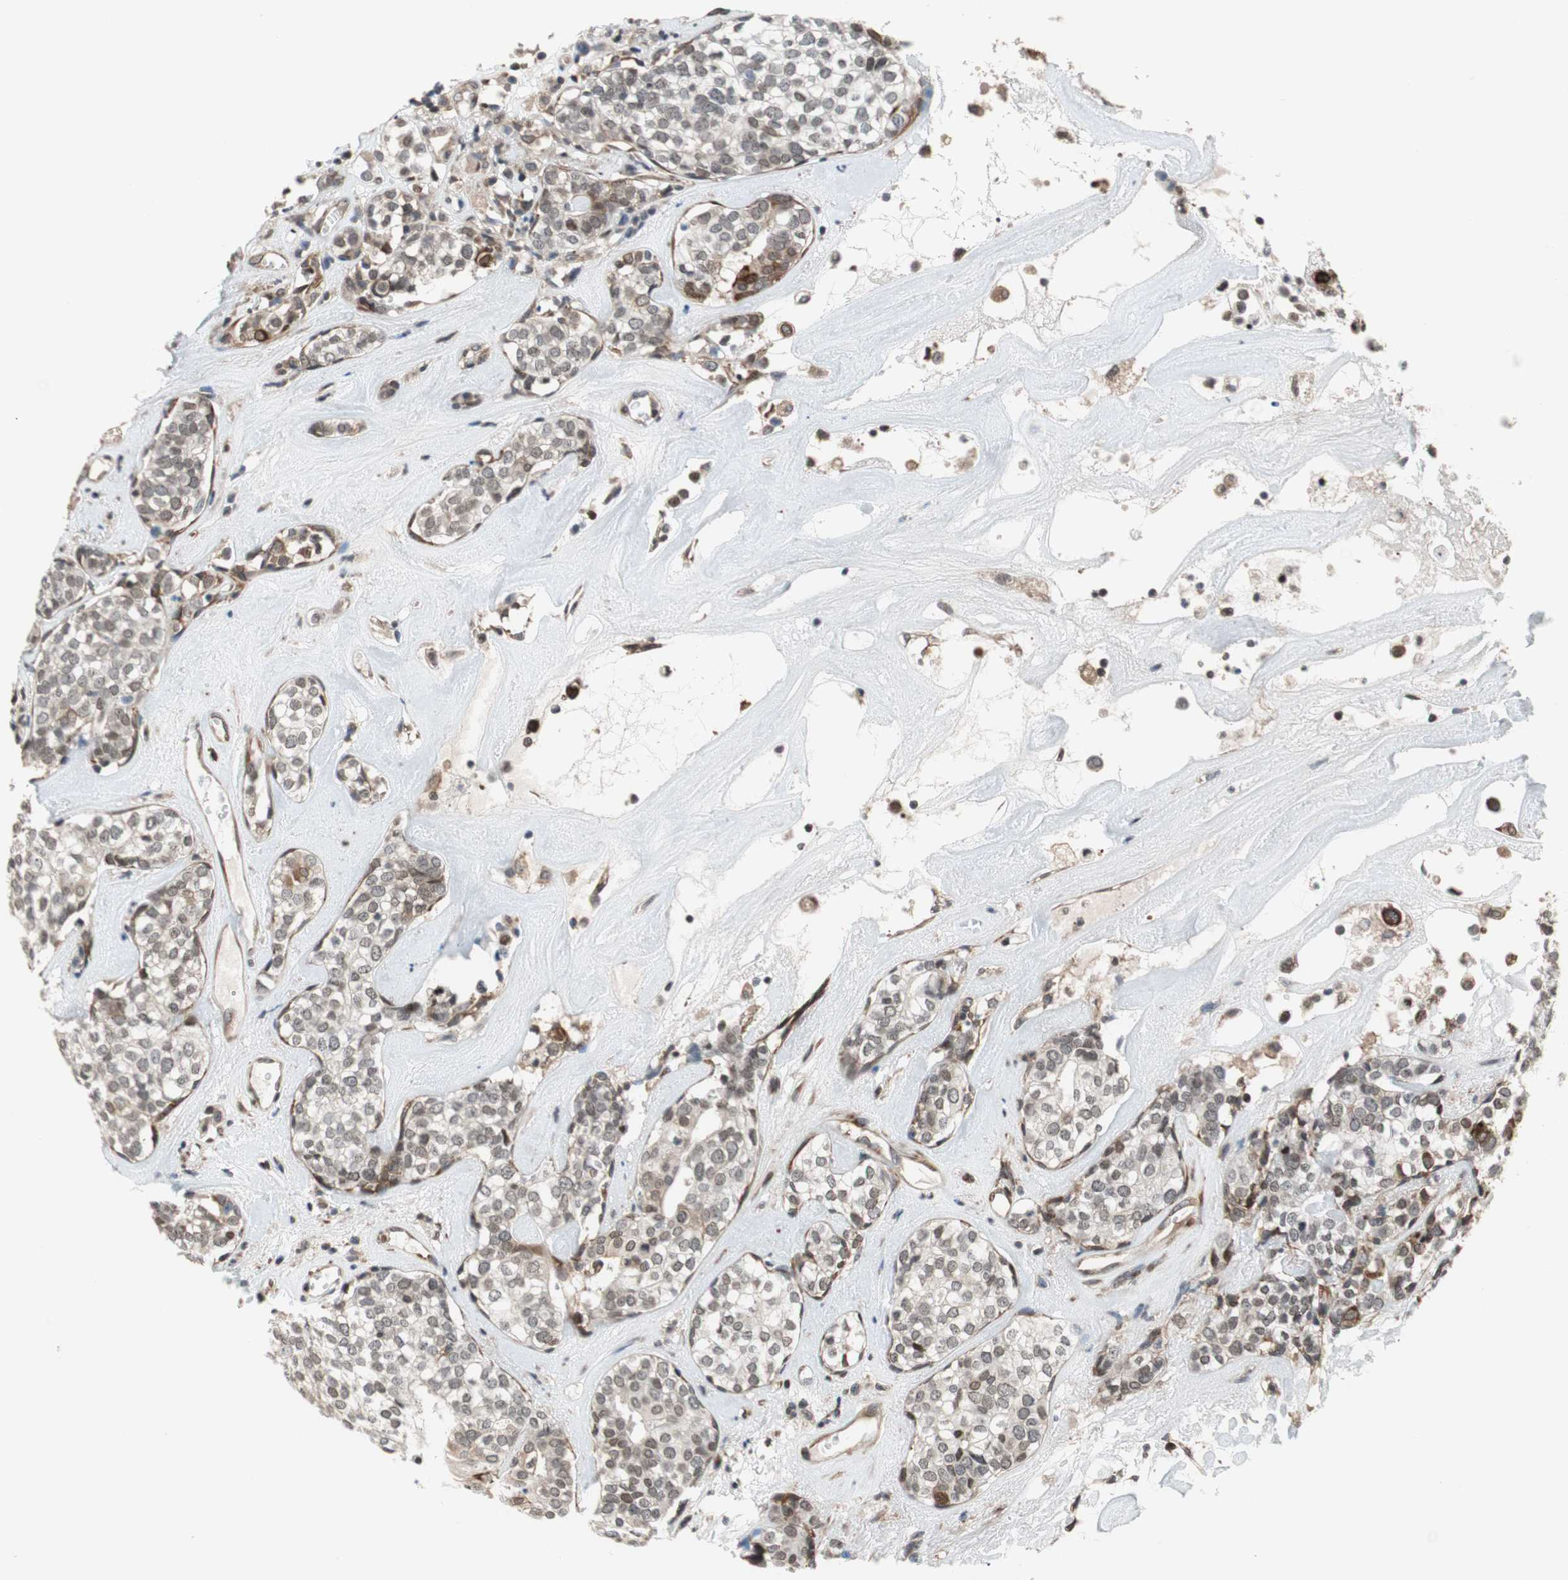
{"staining": {"intensity": "moderate", "quantity": "<25%", "location": "cytoplasmic/membranous,nuclear"}, "tissue": "head and neck cancer", "cell_type": "Tumor cells", "image_type": "cancer", "snomed": [{"axis": "morphology", "description": "Adenocarcinoma, NOS"}, {"axis": "topography", "description": "Salivary gland"}, {"axis": "topography", "description": "Head-Neck"}], "caption": "Human head and neck cancer stained with a protein marker shows moderate staining in tumor cells.", "gene": "ZNF512B", "patient": {"sex": "female", "age": 65}}